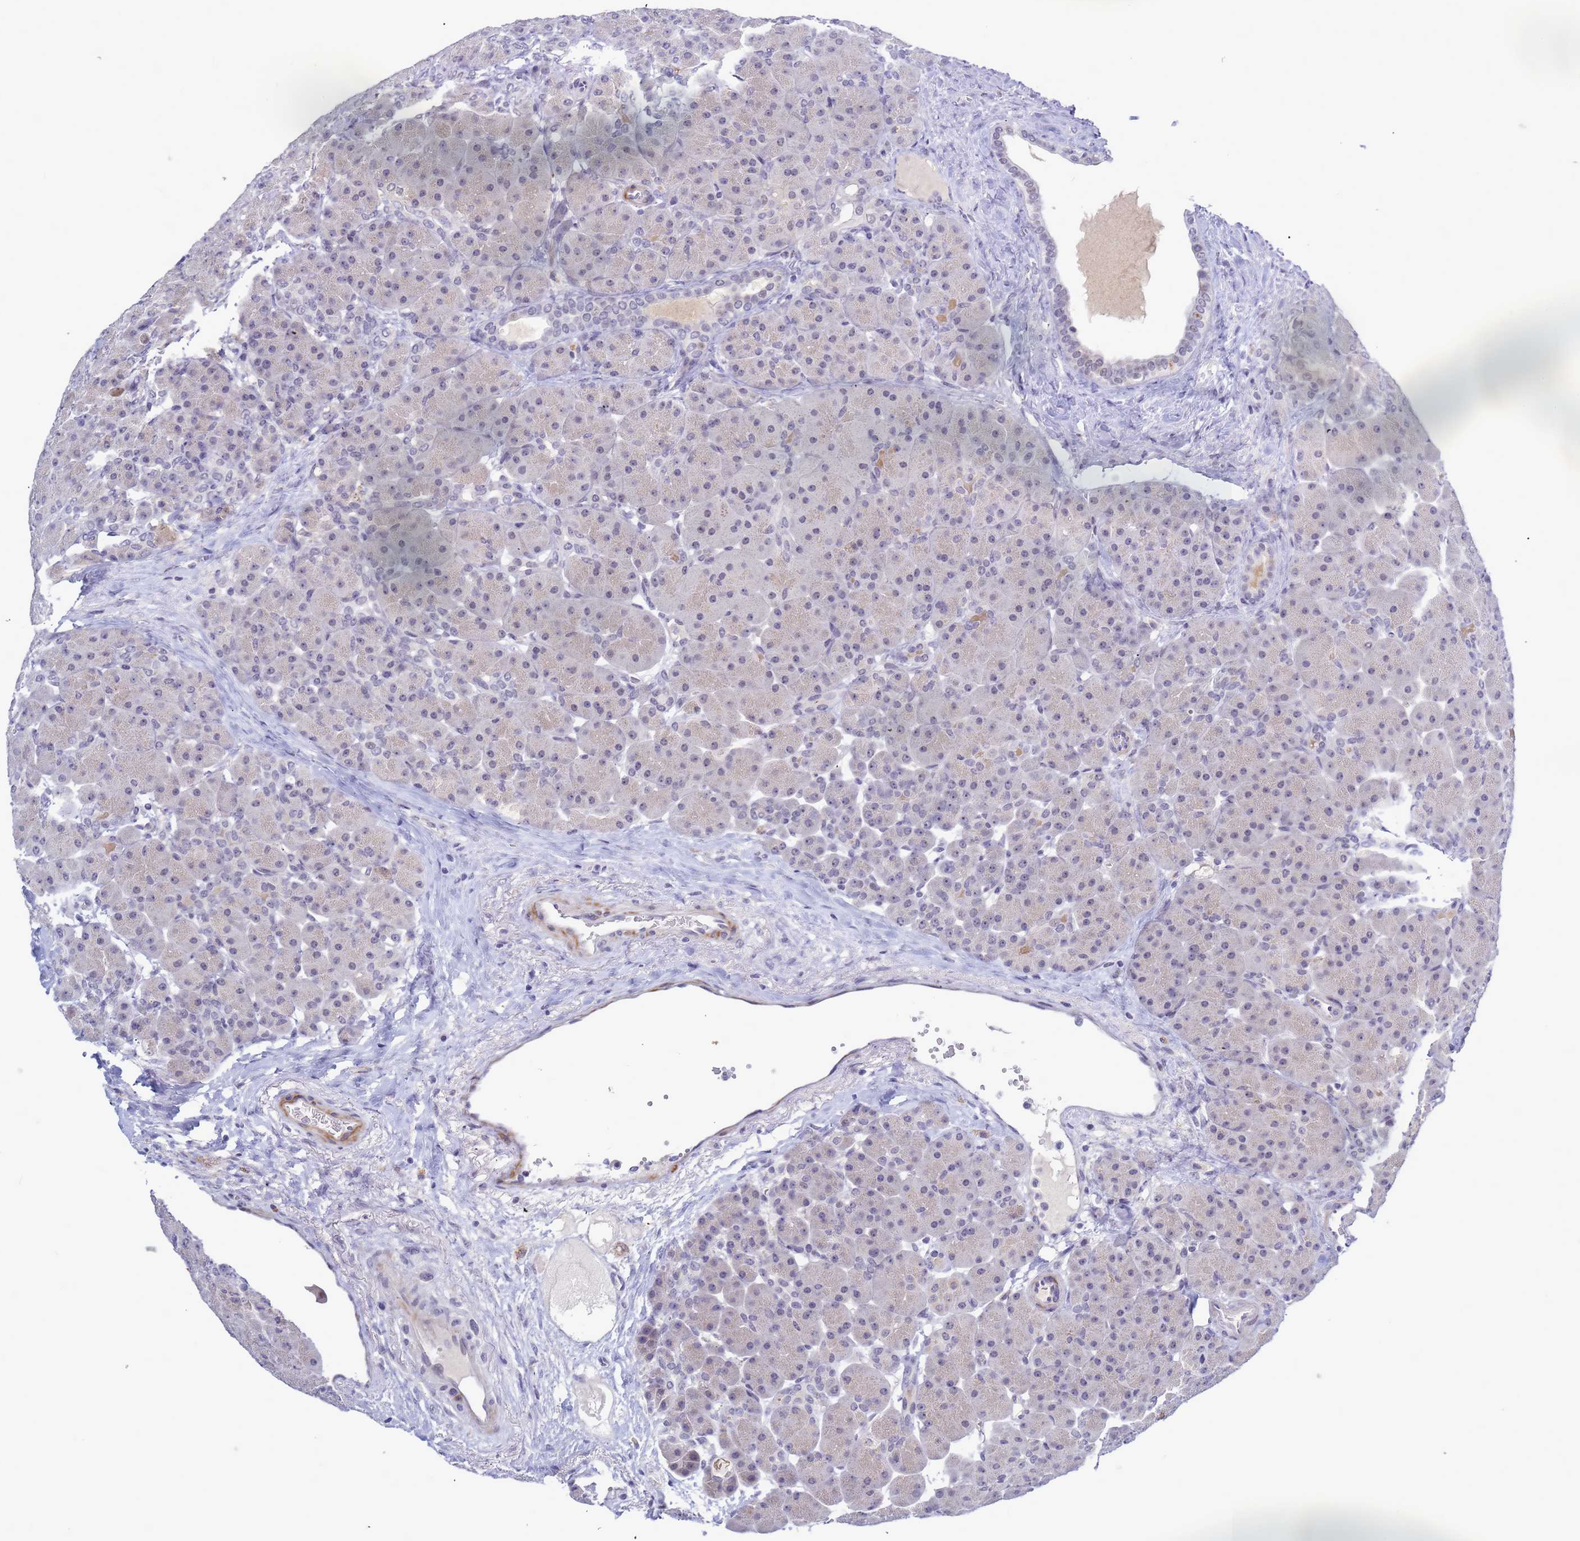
{"staining": {"intensity": "weak", "quantity": "<25%", "location": "nuclear"}, "tissue": "pancreas", "cell_type": "Exocrine glandular cells", "image_type": "normal", "snomed": [{"axis": "morphology", "description": "Normal tissue, NOS"}, {"axis": "topography", "description": "Pancreas"}], "caption": "An image of pancreas stained for a protein exhibits no brown staining in exocrine glandular cells. The staining is performed using DAB brown chromogen with nuclei counter-stained in using hematoxylin.", "gene": "CXorf65", "patient": {"sex": "male", "age": 66}}